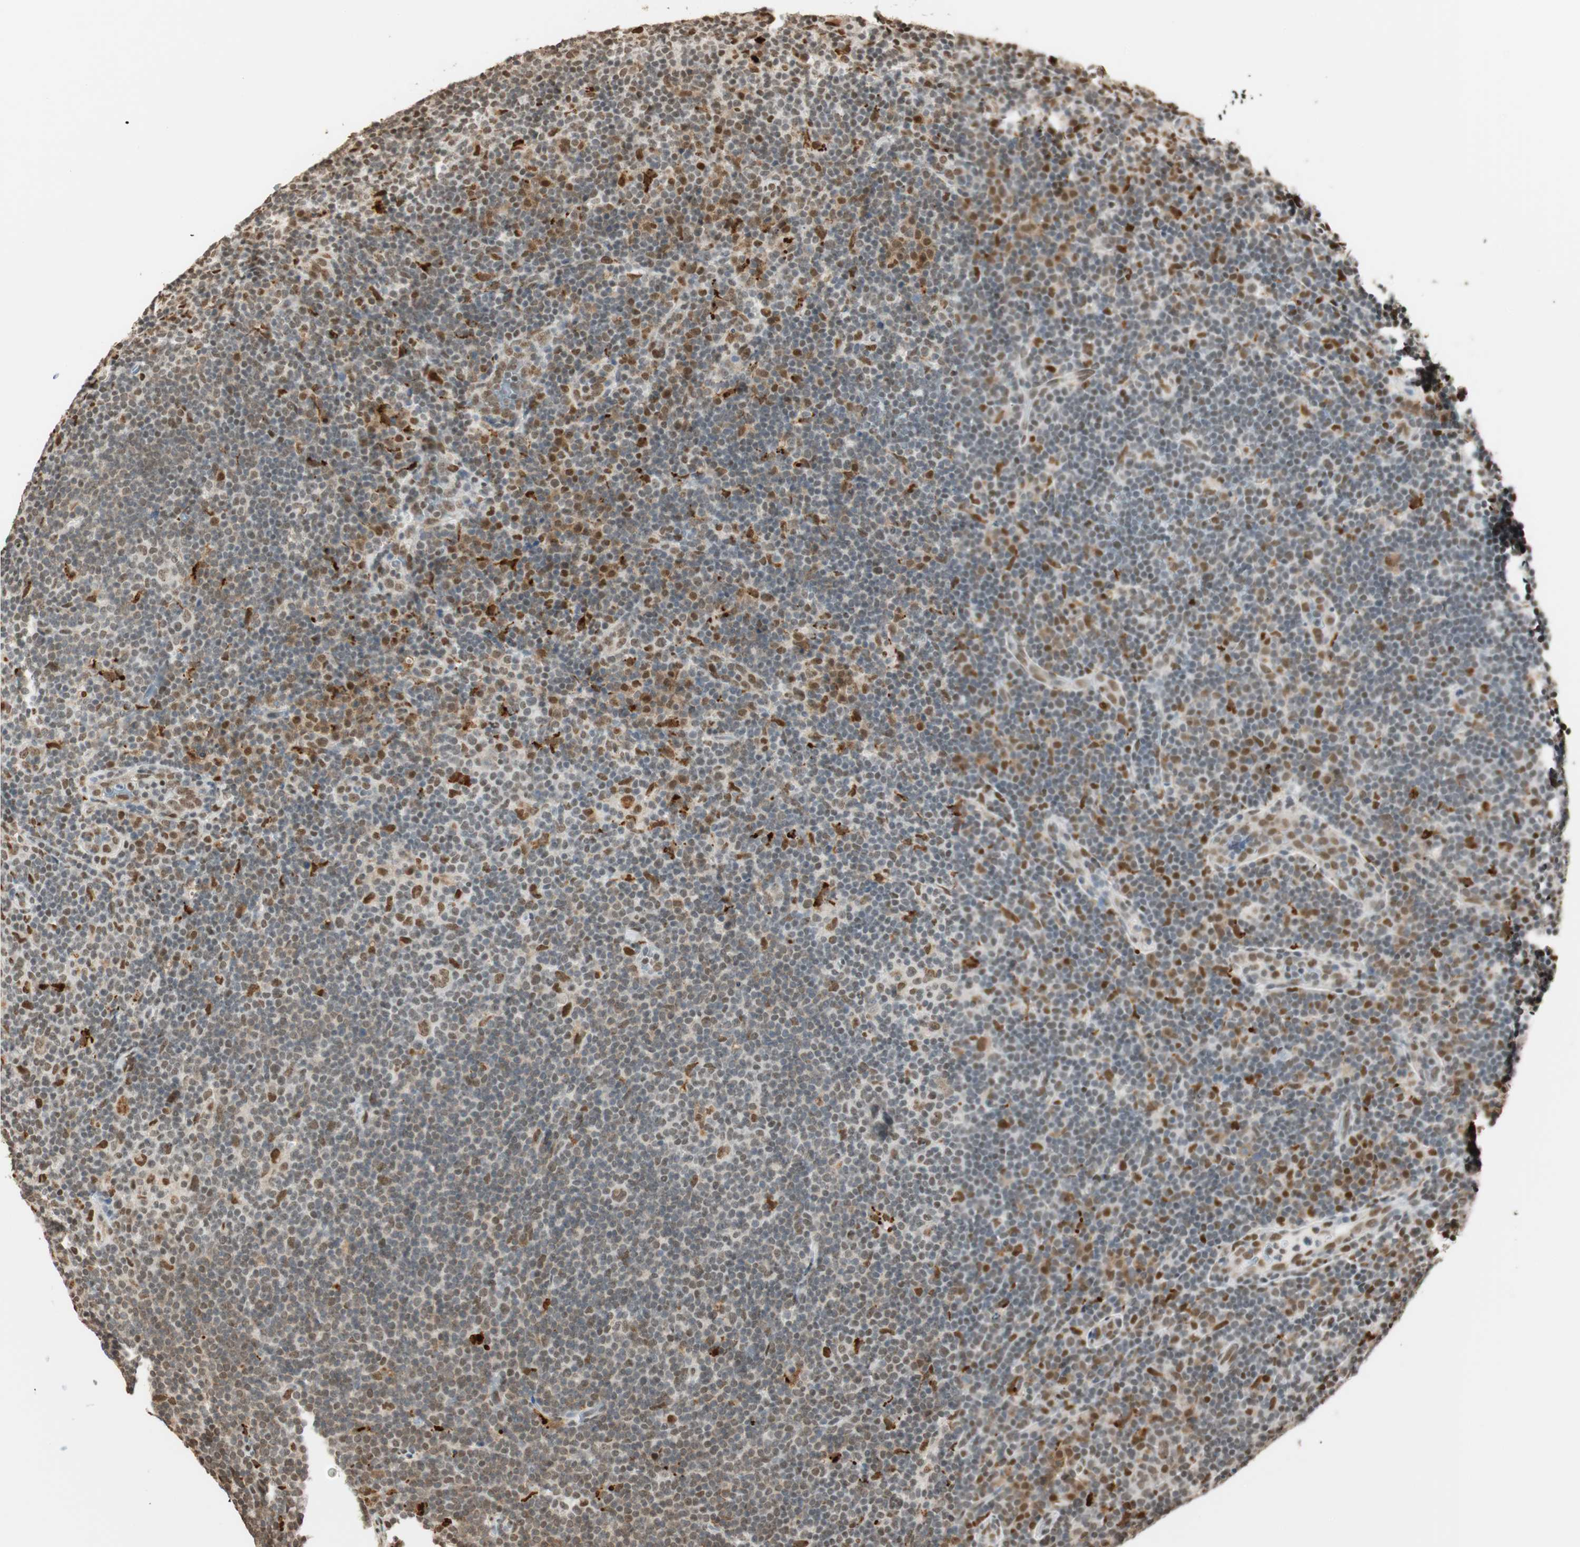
{"staining": {"intensity": "moderate", "quantity": "25%-75%", "location": "cytoplasmic/membranous,nuclear"}, "tissue": "lymphoma", "cell_type": "Tumor cells", "image_type": "cancer", "snomed": [{"axis": "morphology", "description": "Malignant lymphoma, non-Hodgkin's type, High grade"}, {"axis": "topography", "description": "Lymph node"}], "caption": "This is a micrograph of IHC staining of high-grade malignant lymphoma, non-Hodgkin's type, which shows moderate expression in the cytoplasmic/membranous and nuclear of tumor cells.", "gene": "FANCG", "patient": {"sex": "female", "age": 73}}